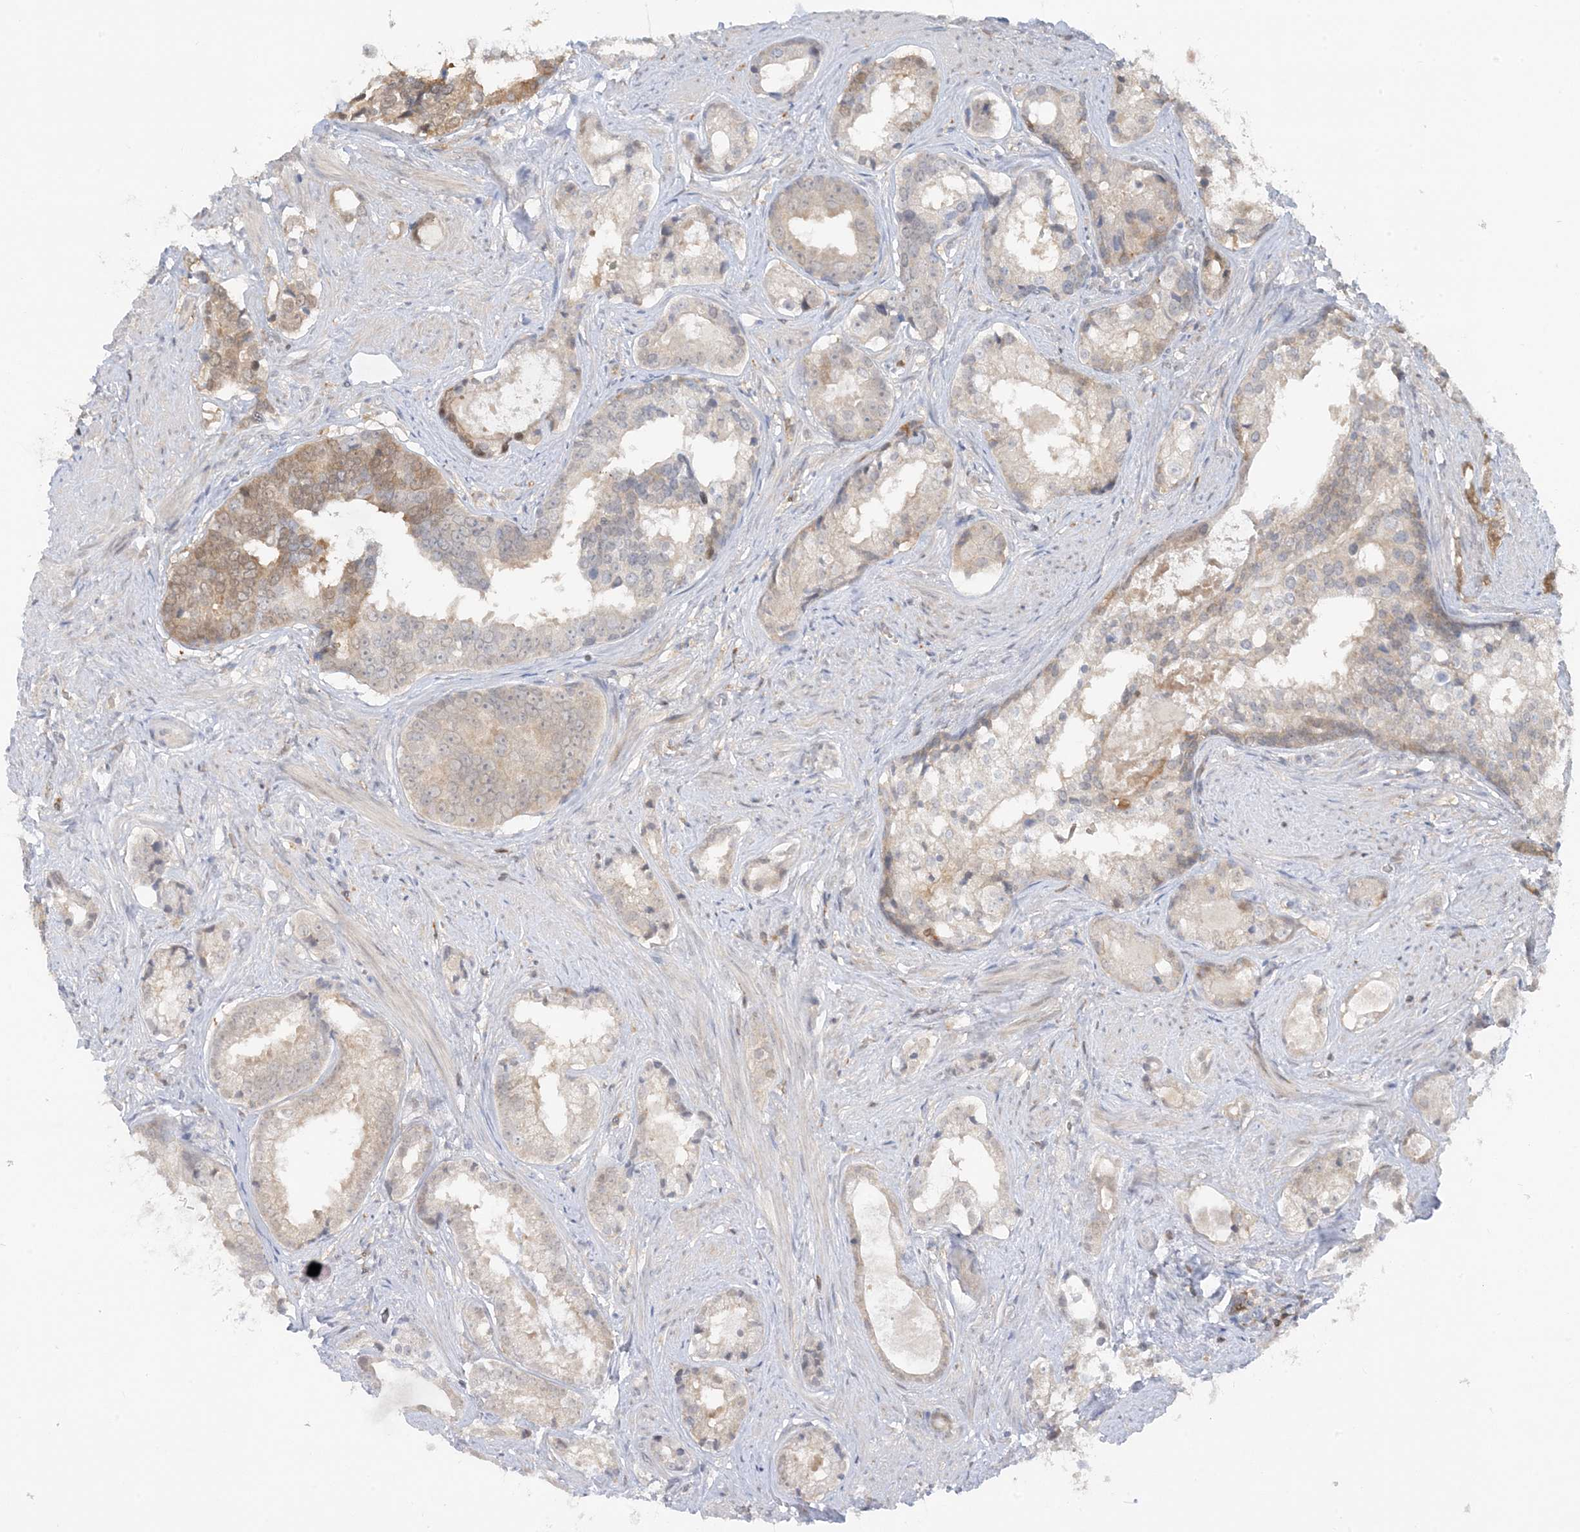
{"staining": {"intensity": "weak", "quantity": "<25%", "location": "cytoplasmic/membranous"}, "tissue": "prostate cancer", "cell_type": "Tumor cells", "image_type": "cancer", "snomed": [{"axis": "morphology", "description": "Adenocarcinoma, High grade"}, {"axis": "topography", "description": "Prostate"}], "caption": "An IHC photomicrograph of prostate cancer (high-grade adenocarcinoma) is shown. There is no staining in tumor cells of prostate cancer (high-grade adenocarcinoma).", "gene": "OGA", "patient": {"sex": "male", "age": 58}}